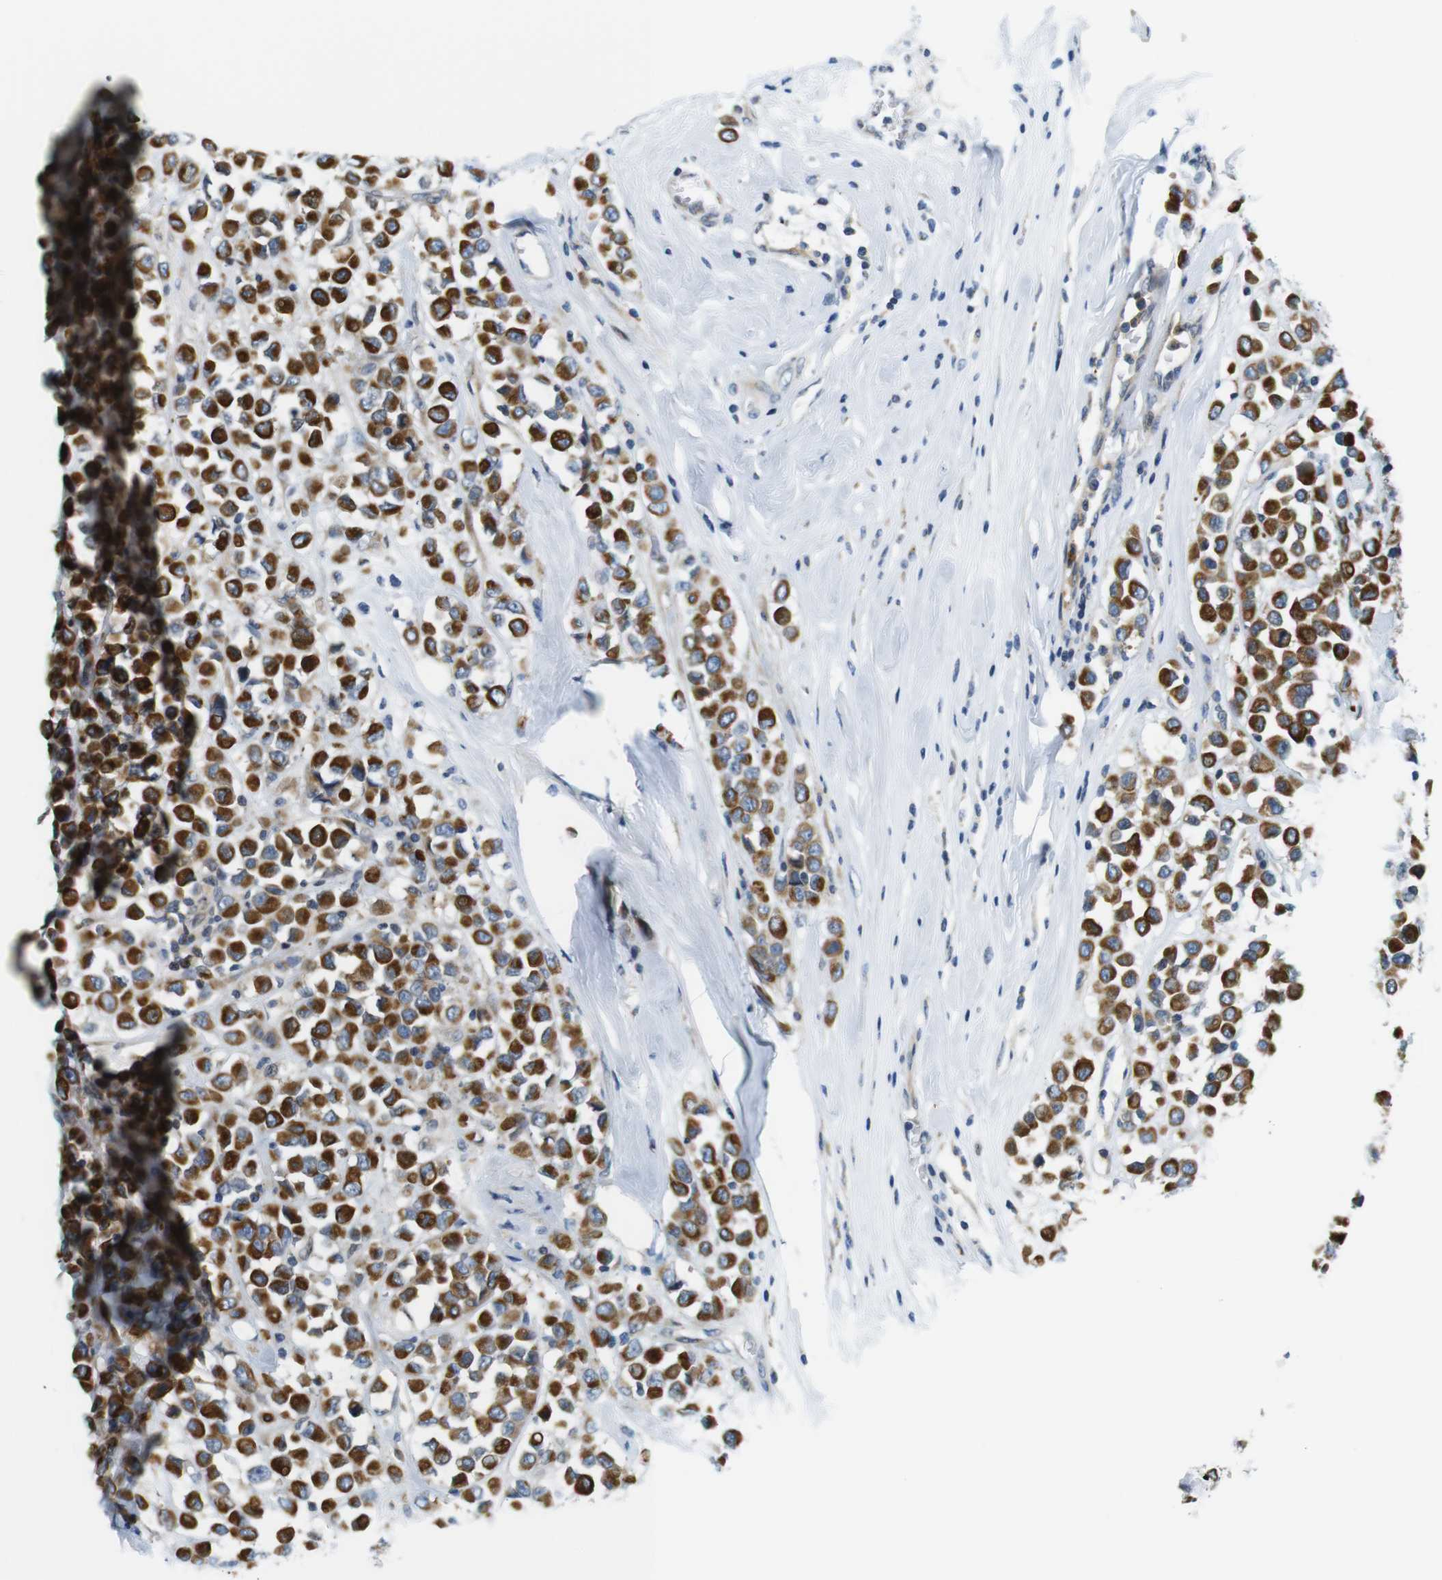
{"staining": {"intensity": "strong", "quantity": ">75%", "location": "cytoplasmic/membranous"}, "tissue": "breast cancer", "cell_type": "Tumor cells", "image_type": "cancer", "snomed": [{"axis": "morphology", "description": "Duct carcinoma"}, {"axis": "topography", "description": "Breast"}], "caption": "Breast cancer (infiltrating ductal carcinoma) tissue shows strong cytoplasmic/membranous expression in approximately >75% of tumor cells, visualized by immunohistochemistry. (DAB (3,3'-diaminobenzidine) IHC, brown staining for protein, blue staining for nuclei).", "gene": "ZDHHC3", "patient": {"sex": "female", "age": 61}}